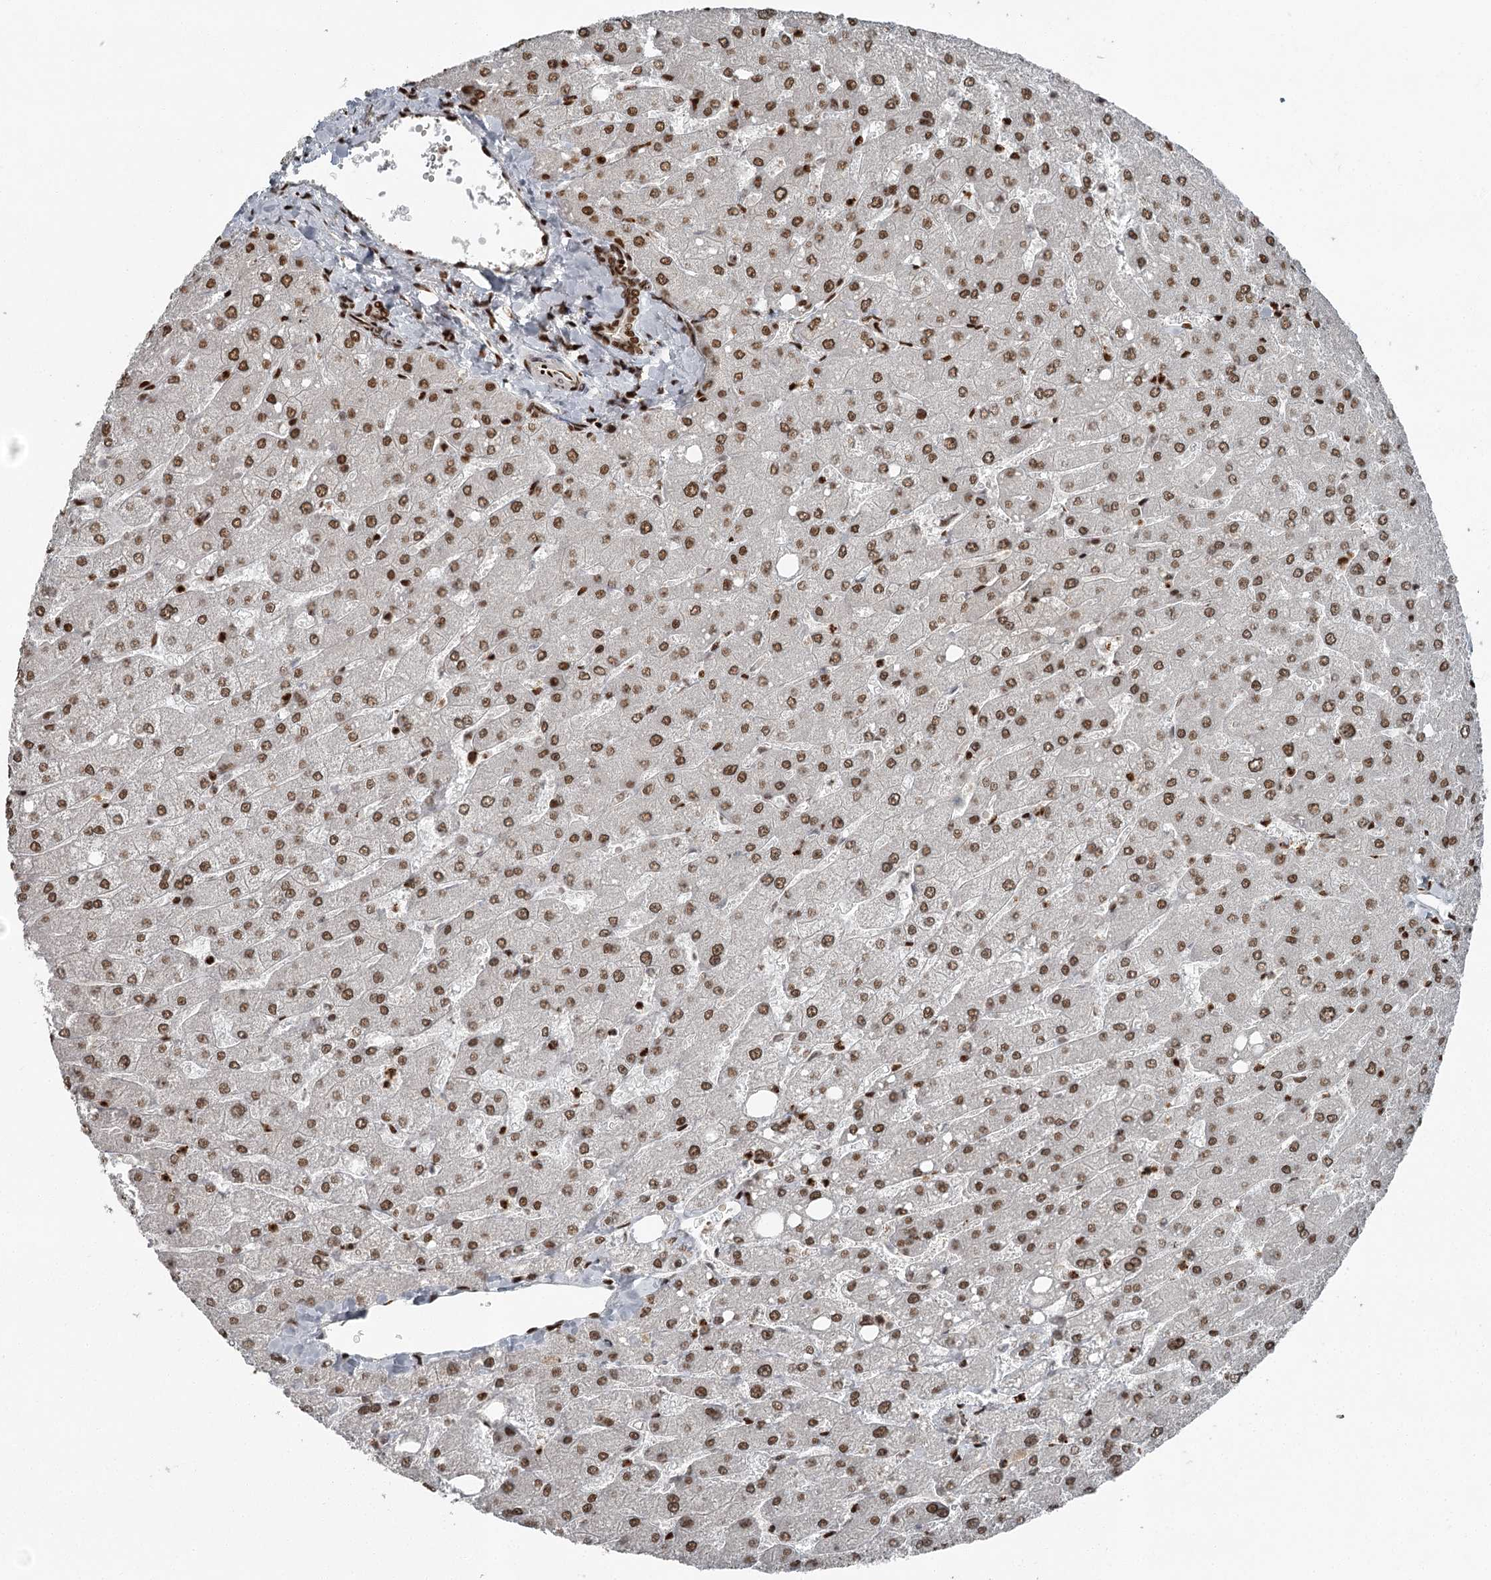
{"staining": {"intensity": "moderate", "quantity": ">75%", "location": "nuclear"}, "tissue": "liver", "cell_type": "Cholangiocytes", "image_type": "normal", "snomed": [{"axis": "morphology", "description": "Normal tissue, NOS"}, {"axis": "topography", "description": "Liver"}], "caption": "This is a histology image of immunohistochemistry staining of normal liver, which shows moderate positivity in the nuclear of cholangiocytes.", "gene": "RBBP7", "patient": {"sex": "male", "age": 55}}